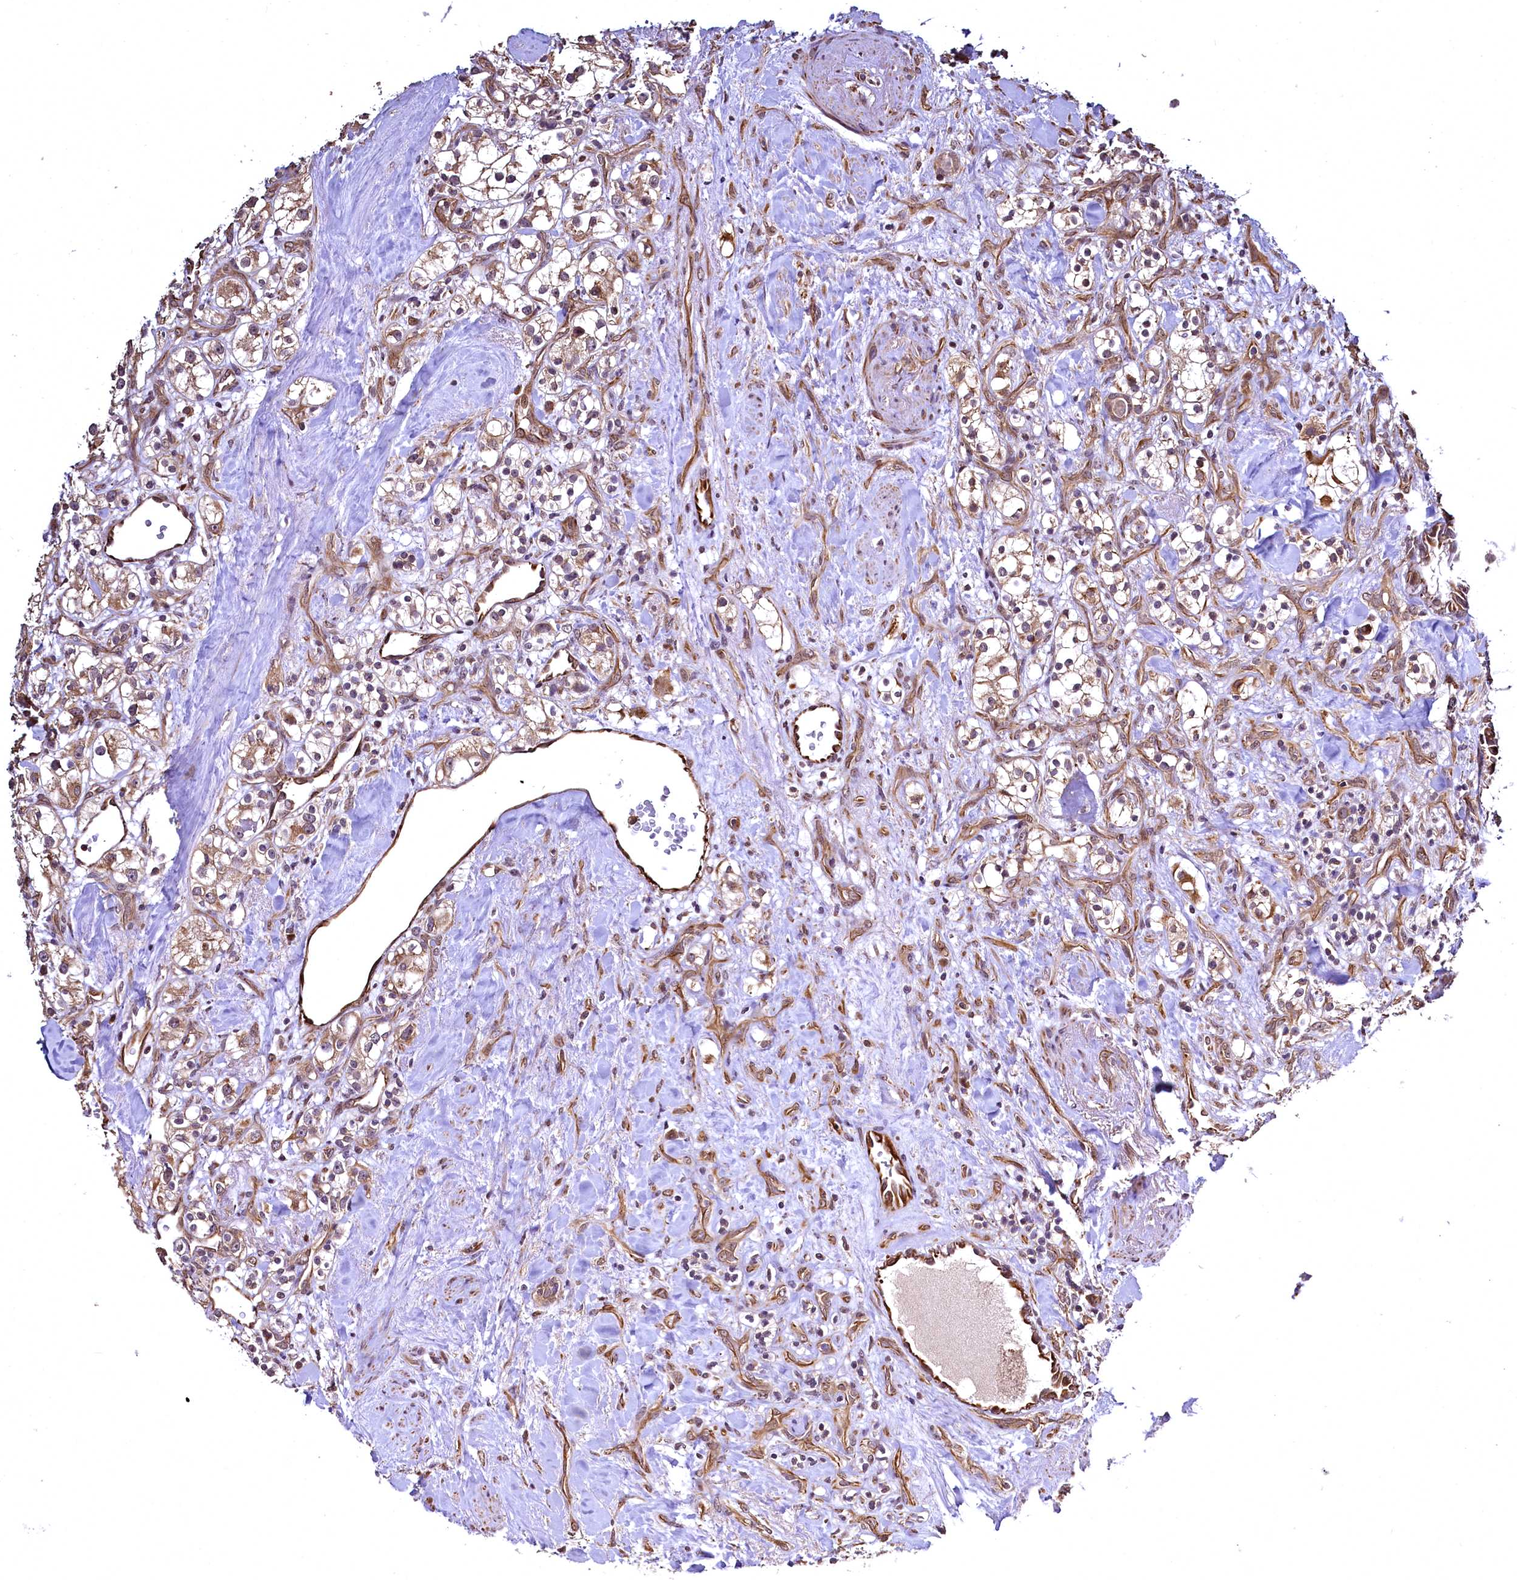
{"staining": {"intensity": "weak", "quantity": "25%-75%", "location": "cytoplasmic/membranous"}, "tissue": "renal cancer", "cell_type": "Tumor cells", "image_type": "cancer", "snomed": [{"axis": "morphology", "description": "Adenocarcinoma, NOS"}, {"axis": "topography", "description": "Kidney"}], "caption": "Immunohistochemical staining of adenocarcinoma (renal) reveals low levels of weak cytoplasmic/membranous protein staining in about 25%-75% of tumor cells.", "gene": "TBCEL", "patient": {"sex": "male", "age": 77}}